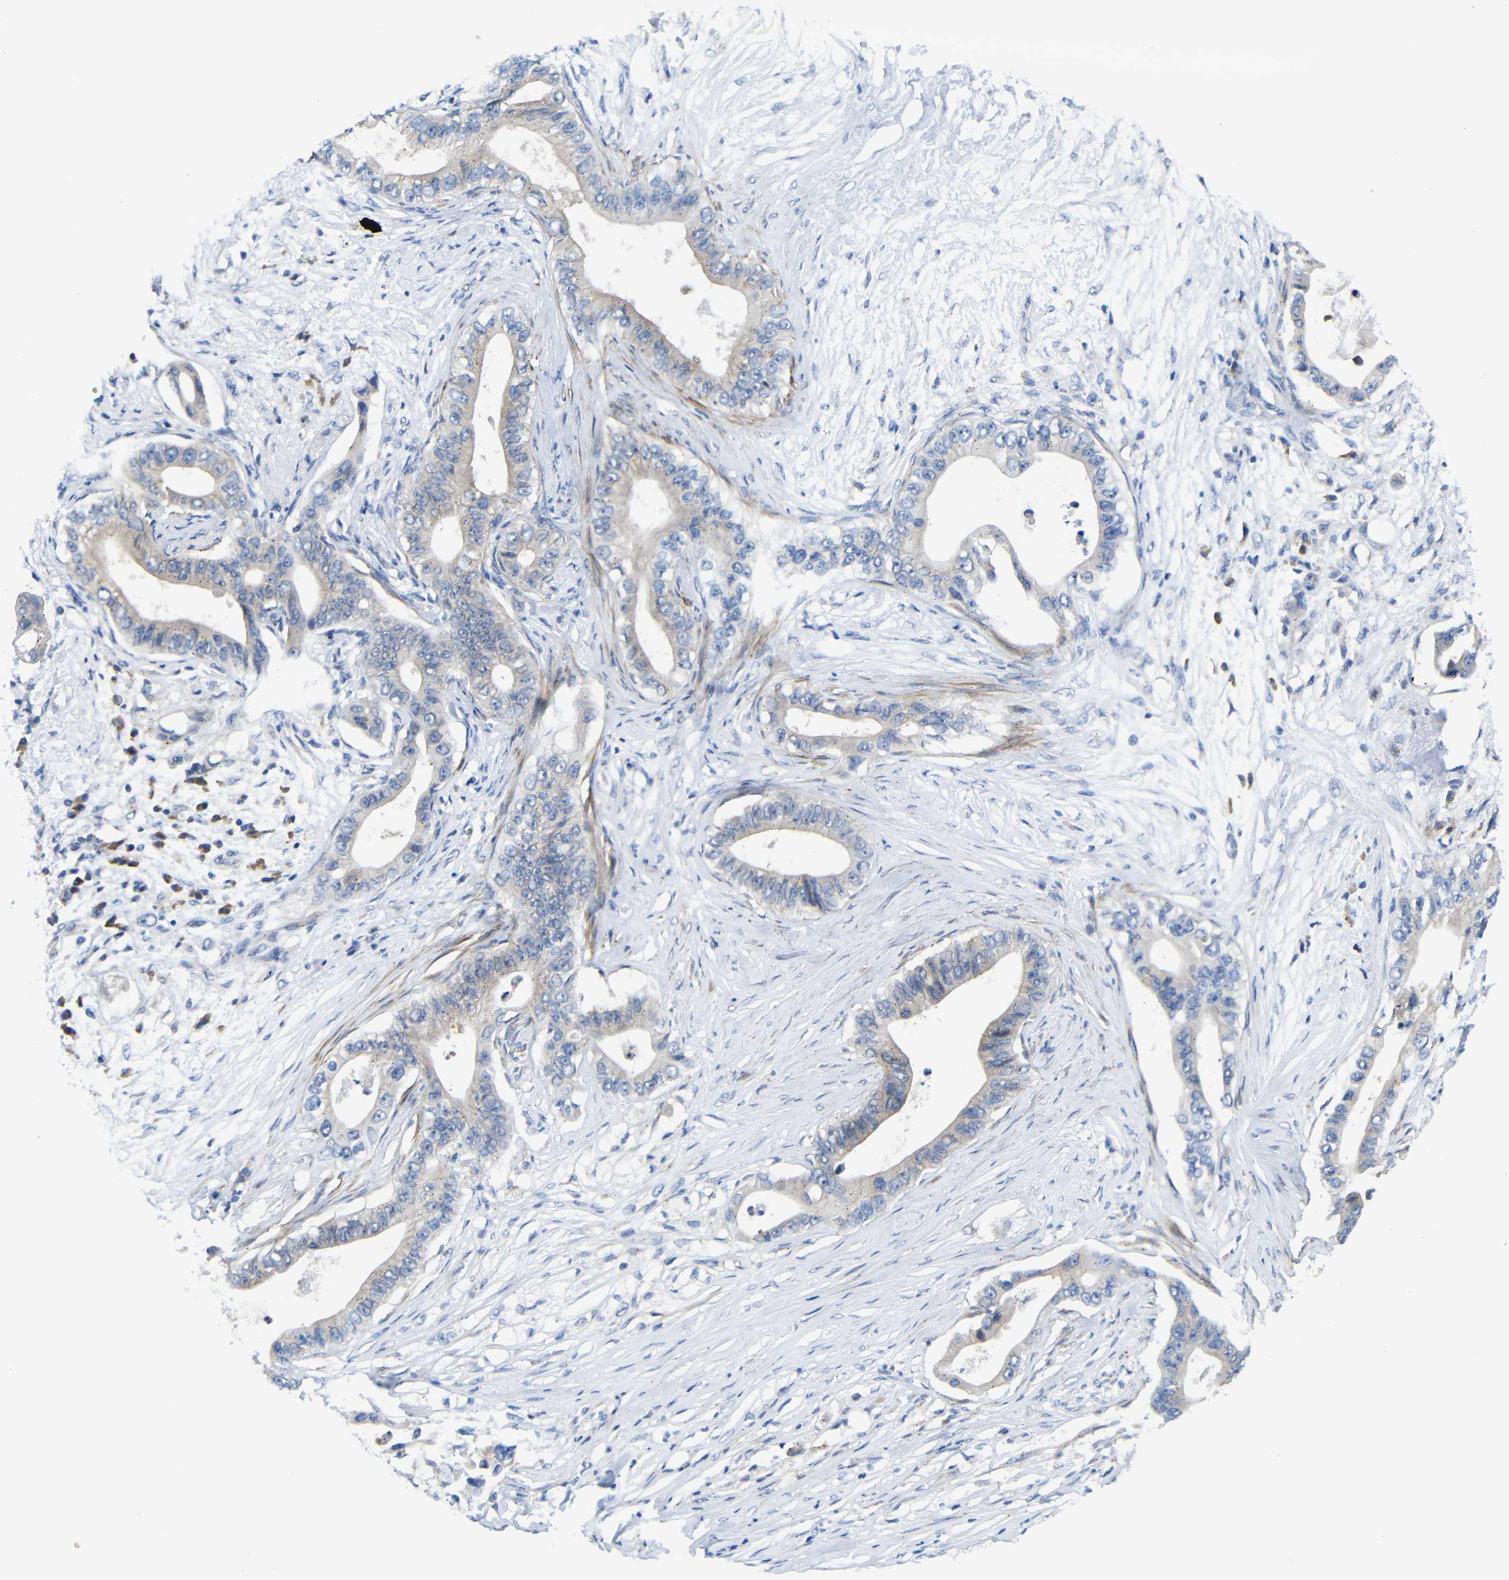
{"staining": {"intensity": "negative", "quantity": "none", "location": "none"}, "tissue": "pancreatic cancer", "cell_type": "Tumor cells", "image_type": "cancer", "snomed": [{"axis": "morphology", "description": "Adenocarcinoma, NOS"}, {"axis": "topography", "description": "Pancreas"}], "caption": "Human pancreatic cancer (adenocarcinoma) stained for a protein using immunohistochemistry (IHC) displays no staining in tumor cells.", "gene": "DDRGK1", "patient": {"sex": "male", "age": 77}}